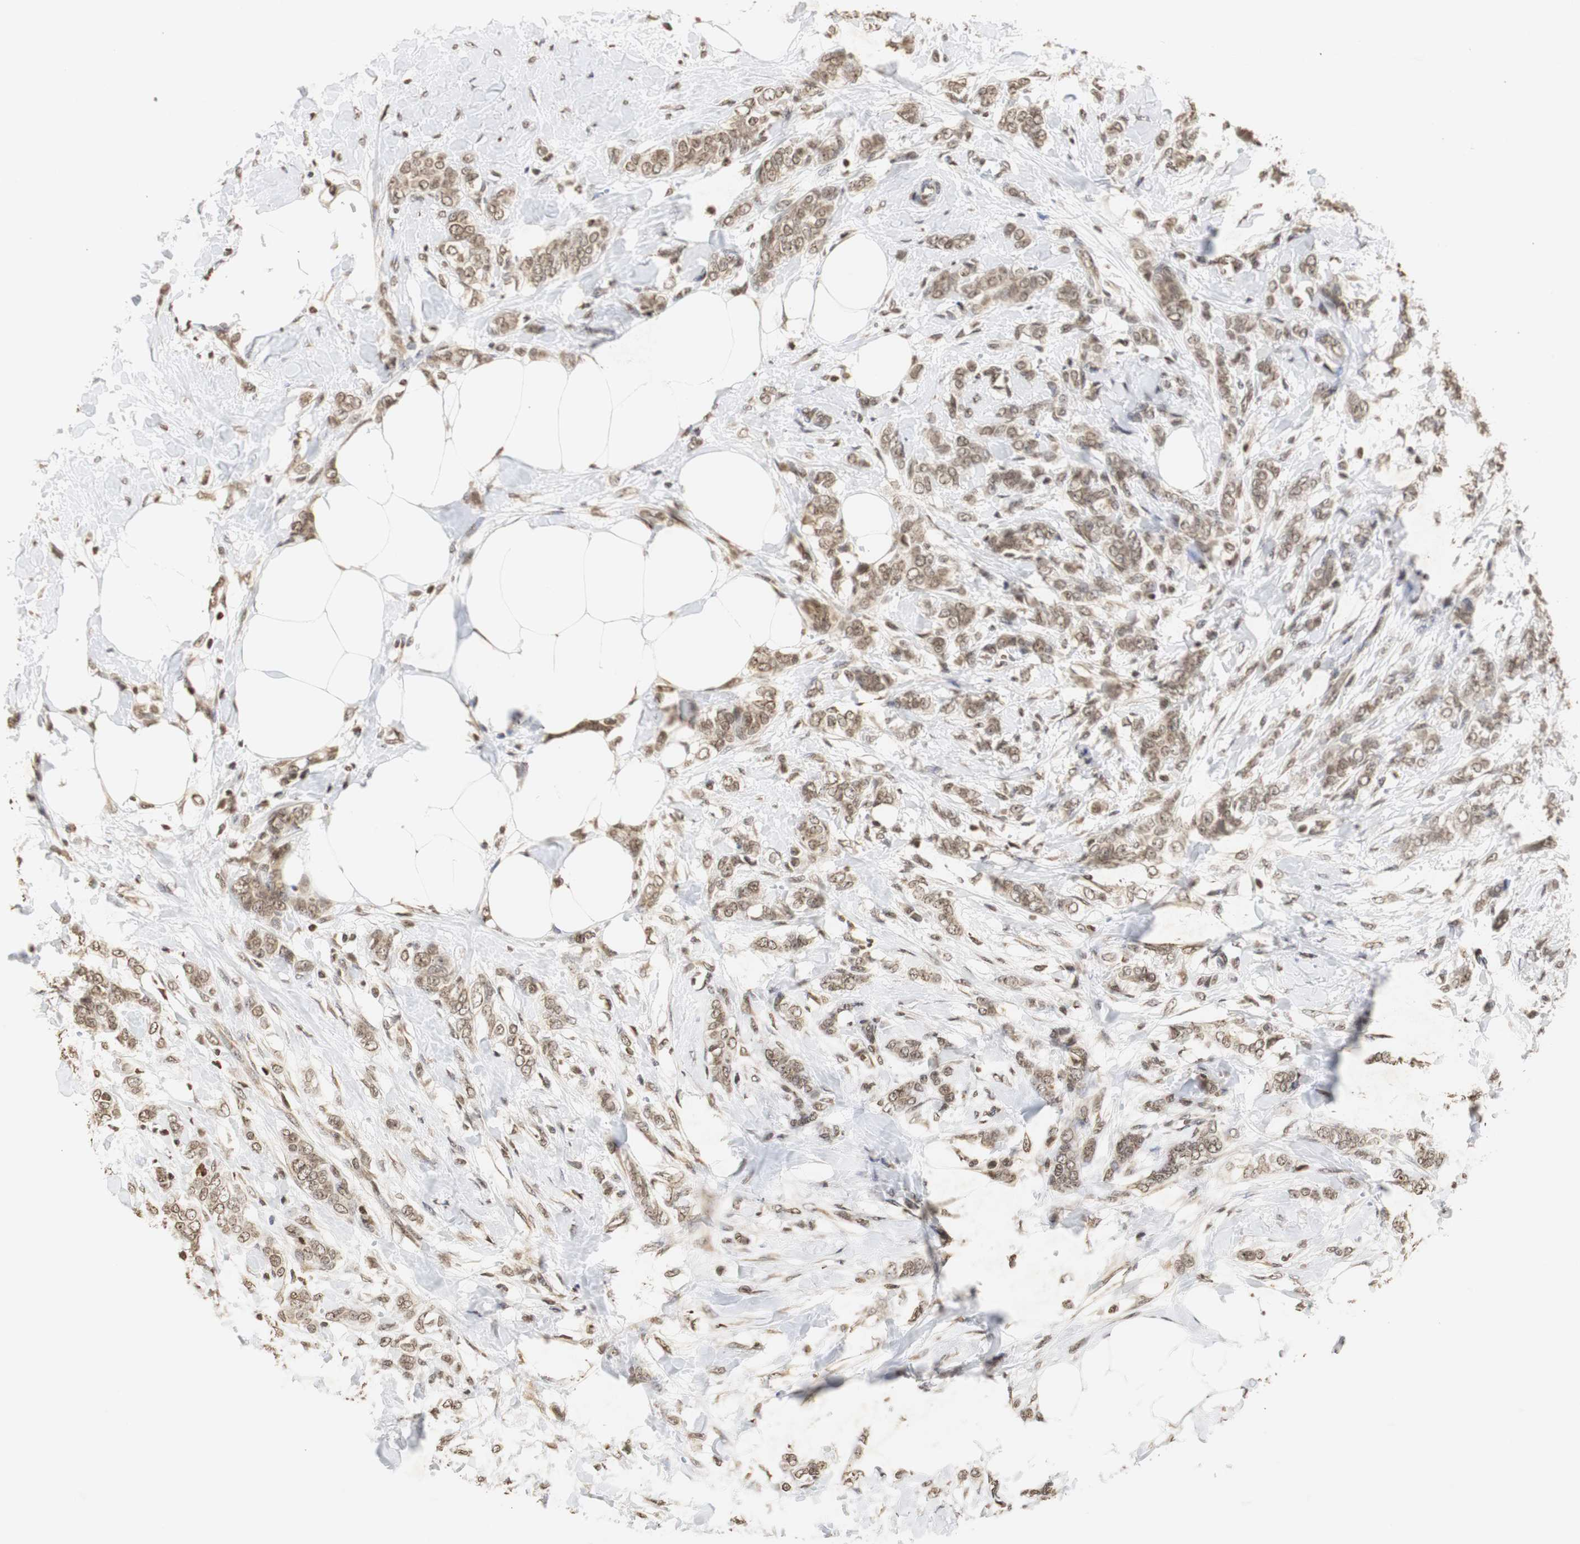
{"staining": {"intensity": "moderate", "quantity": ">75%", "location": "nuclear"}, "tissue": "breast cancer", "cell_type": "Tumor cells", "image_type": "cancer", "snomed": [{"axis": "morphology", "description": "Lobular carcinoma, in situ"}, {"axis": "morphology", "description": "Lobular carcinoma"}, {"axis": "topography", "description": "Breast"}], "caption": "Brown immunohistochemical staining in breast lobular carcinoma displays moderate nuclear expression in approximately >75% of tumor cells.", "gene": "ZFC3H1", "patient": {"sex": "female", "age": 41}}